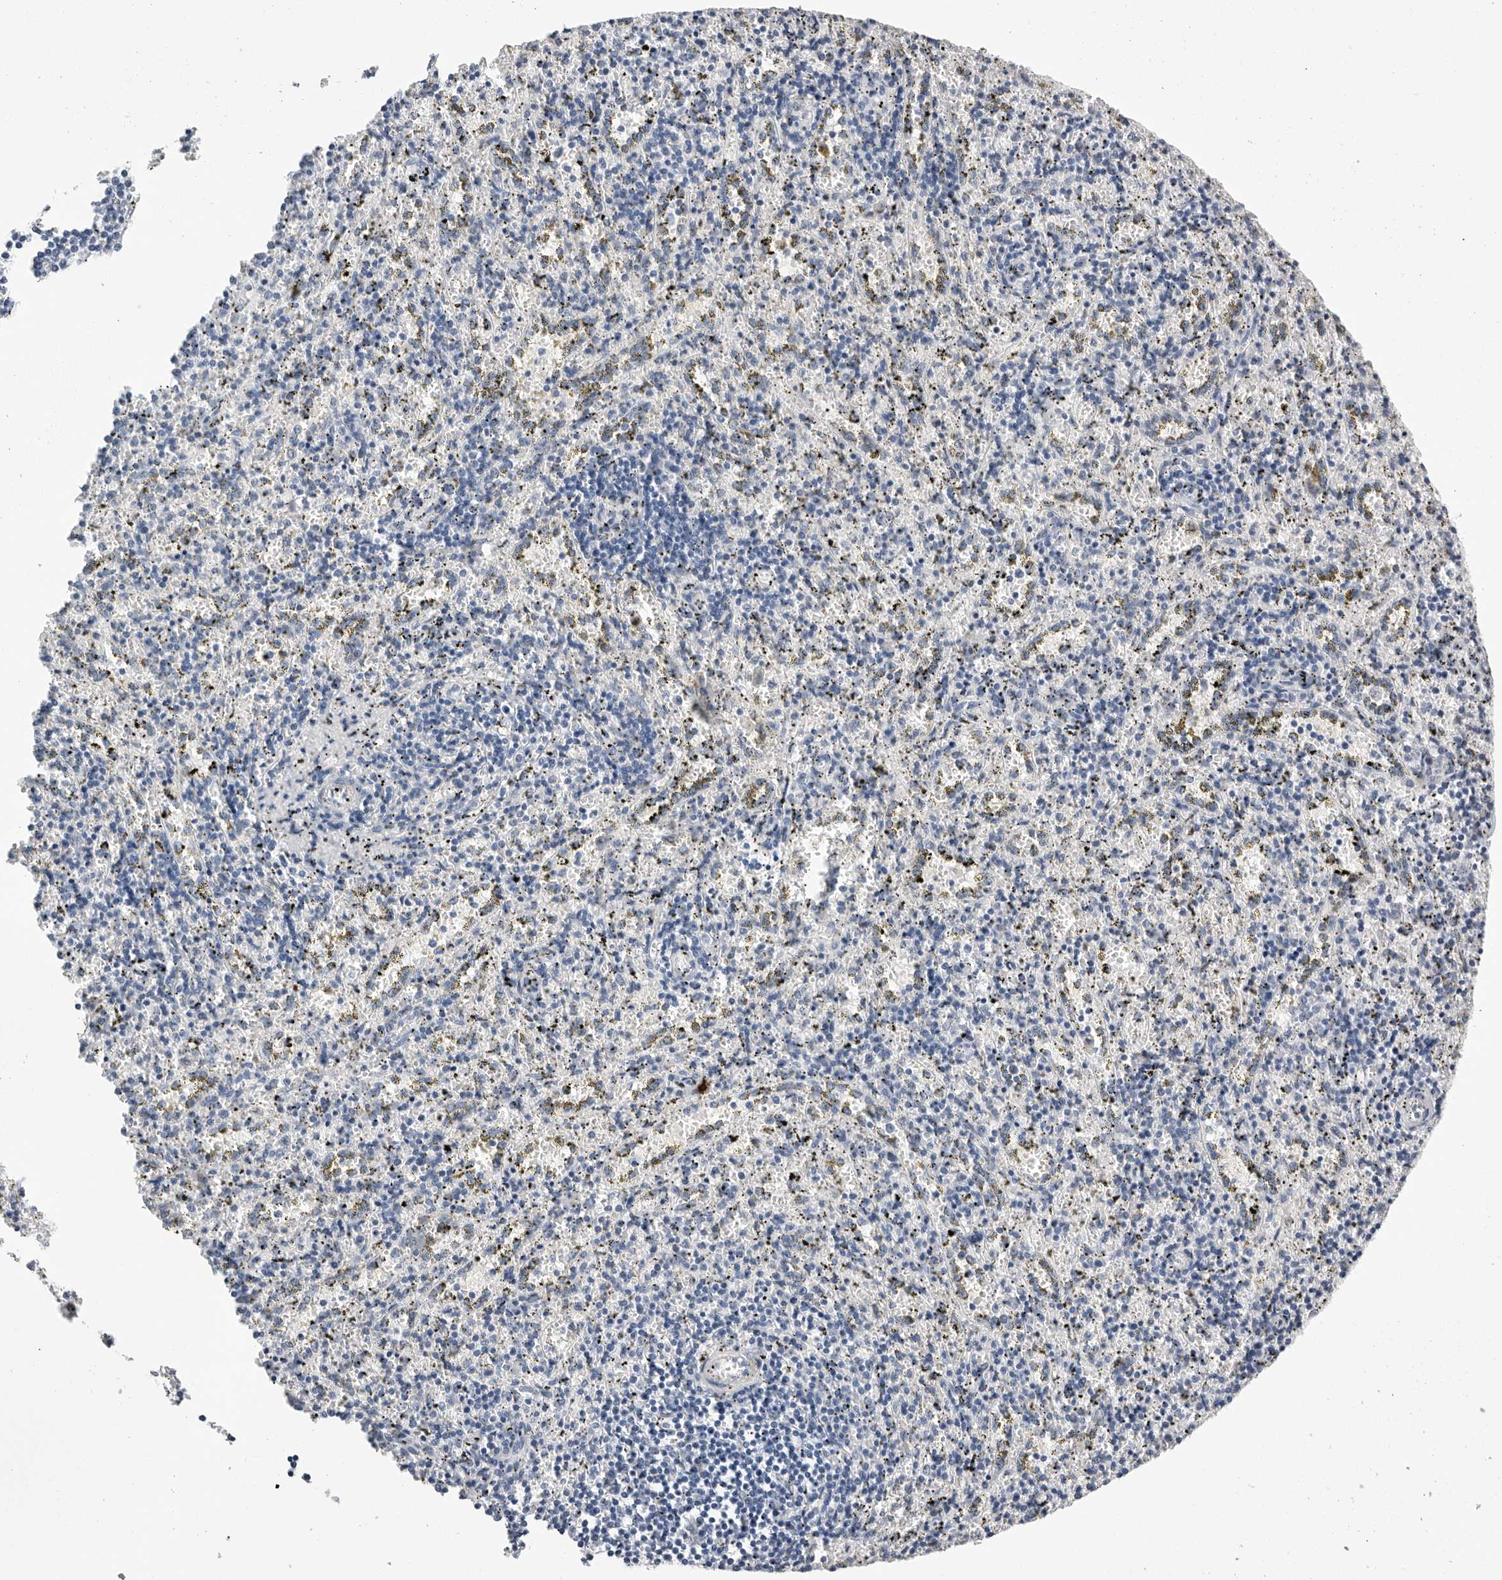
{"staining": {"intensity": "negative", "quantity": "none", "location": "none"}, "tissue": "spleen", "cell_type": "Cells in red pulp", "image_type": "normal", "snomed": [{"axis": "morphology", "description": "Normal tissue, NOS"}, {"axis": "topography", "description": "Spleen"}], "caption": "Immunohistochemistry (IHC) photomicrograph of normal spleen: spleen stained with DAB demonstrates no significant protein expression in cells in red pulp.", "gene": "ZNF502", "patient": {"sex": "male", "age": 11}}